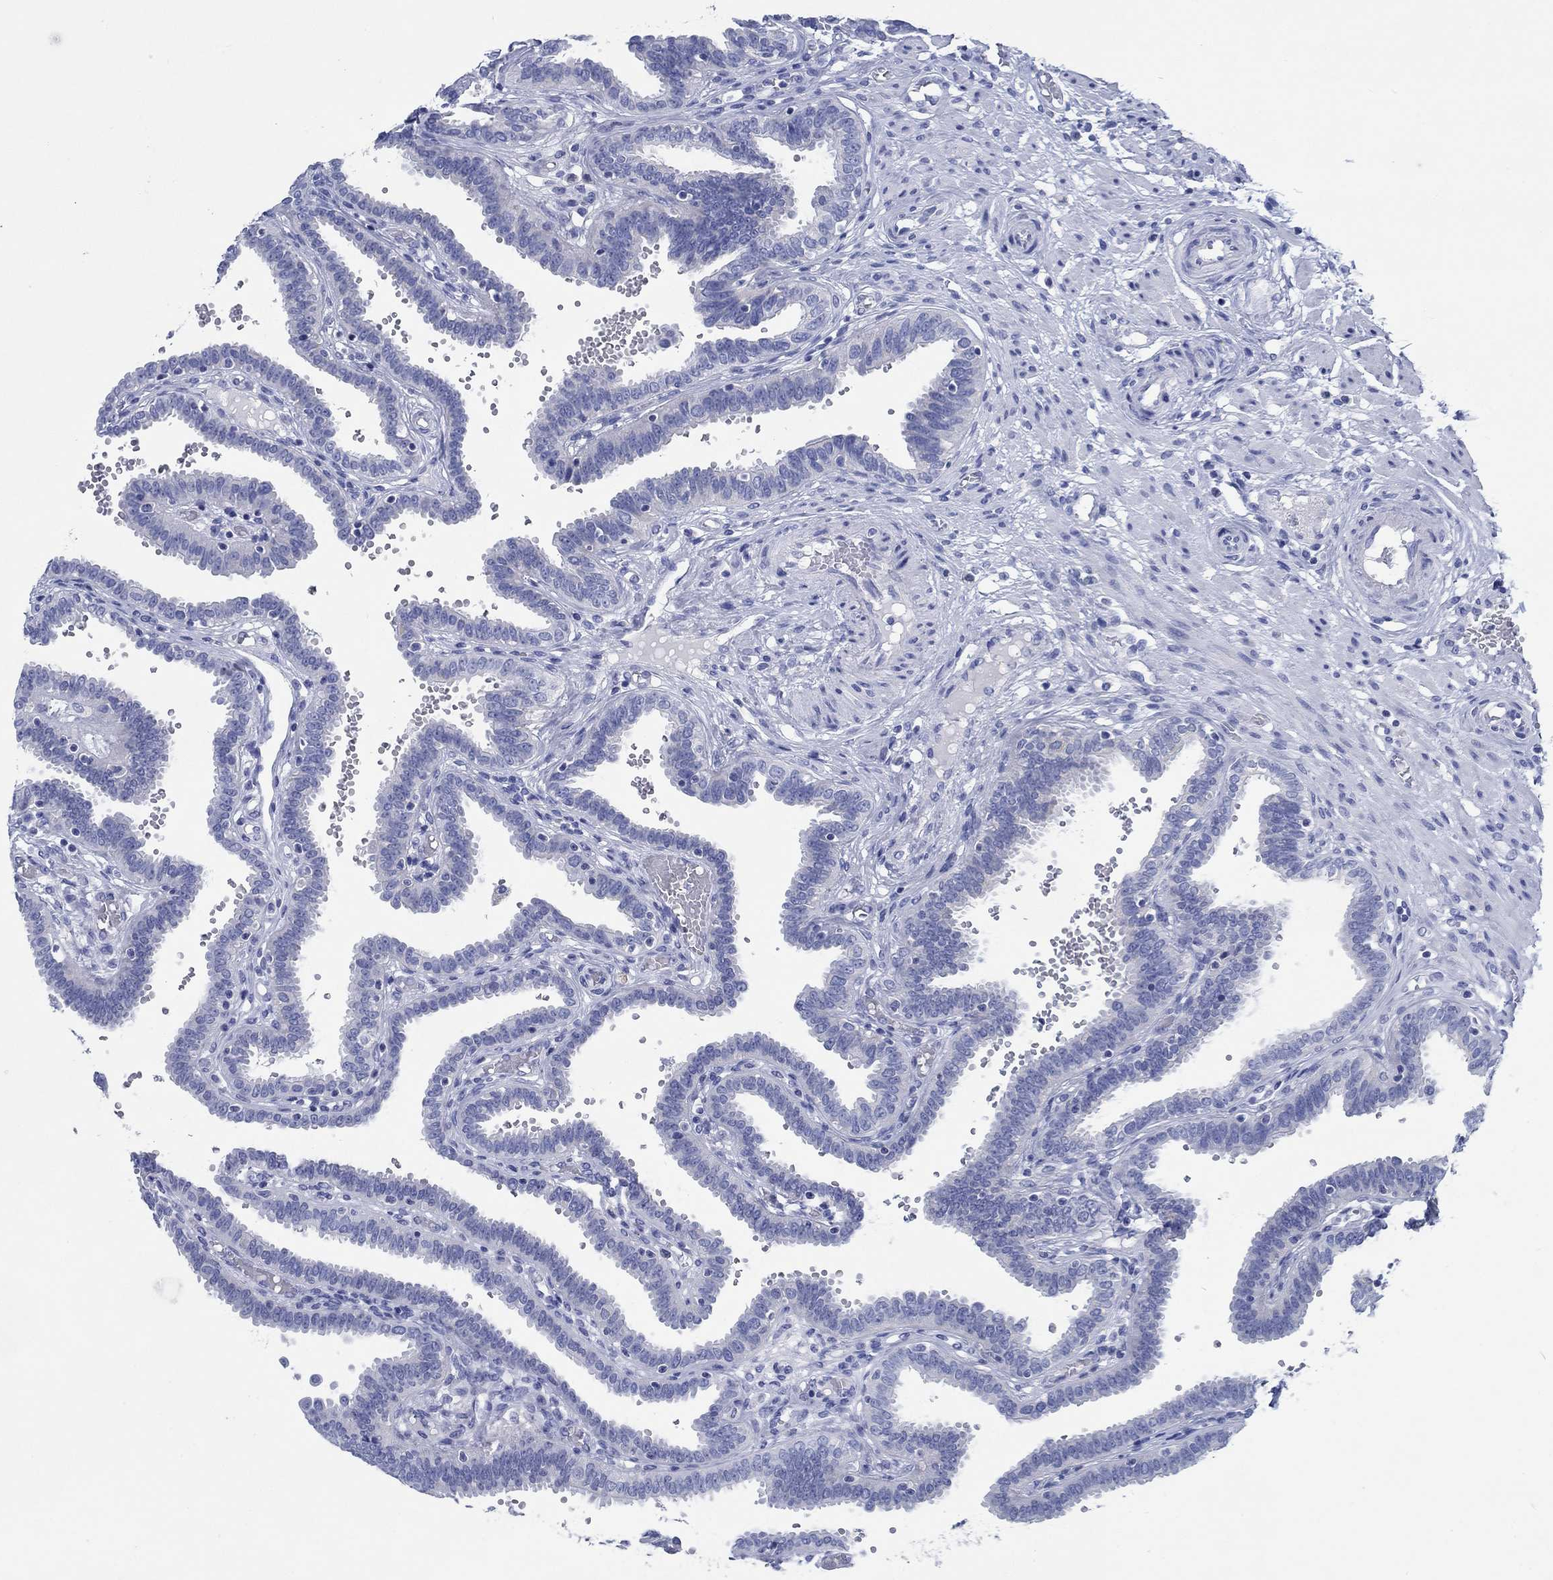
{"staining": {"intensity": "negative", "quantity": "none", "location": "none"}, "tissue": "fallopian tube", "cell_type": "Glandular cells", "image_type": "normal", "snomed": [{"axis": "morphology", "description": "Normal tissue, NOS"}, {"axis": "topography", "description": "Fallopian tube"}], "caption": "DAB immunohistochemical staining of normal fallopian tube exhibits no significant staining in glandular cells.", "gene": "HCRT", "patient": {"sex": "female", "age": 37}}